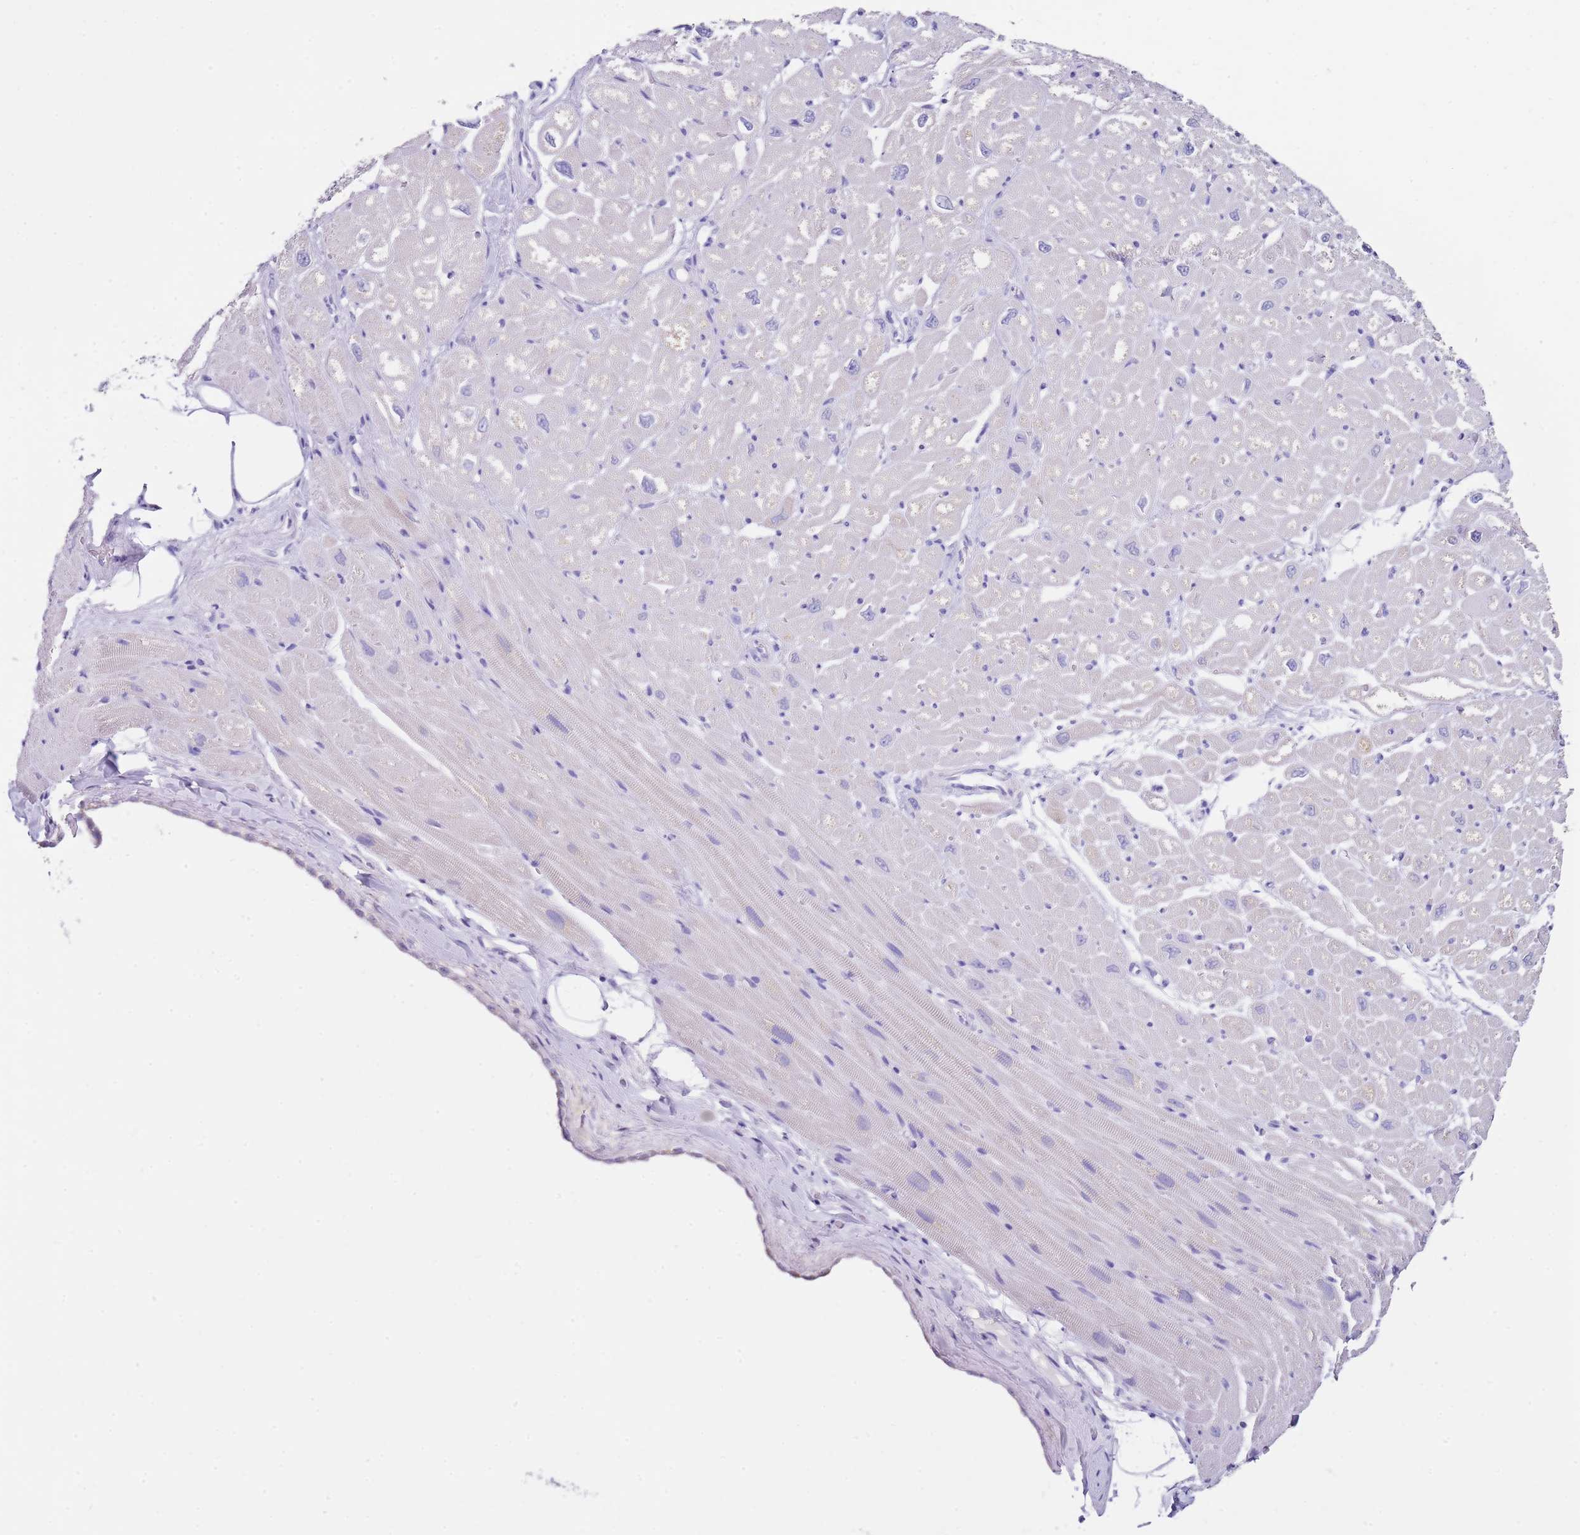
{"staining": {"intensity": "negative", "quantity": "none", "location": "none"}, "tissue": "heart muscle", "cell_type": "Cardiomyocytes", "image_type": "normal", "snomed": [{"axis": "morphology", "description": "Normal tissue, NOS"}, {"axis": "topography", "description": "Heart"}], "caption": "A high-resolution histopathology image shows IHC staining of benign heart muscle, which demonstrates no significant positivity in cardiomyocytes. (DAB IHC visualized using brightfield microscopy, high magnification).", "gene": "PTBP2", "patient": {"sex": "male", "age": 50}}